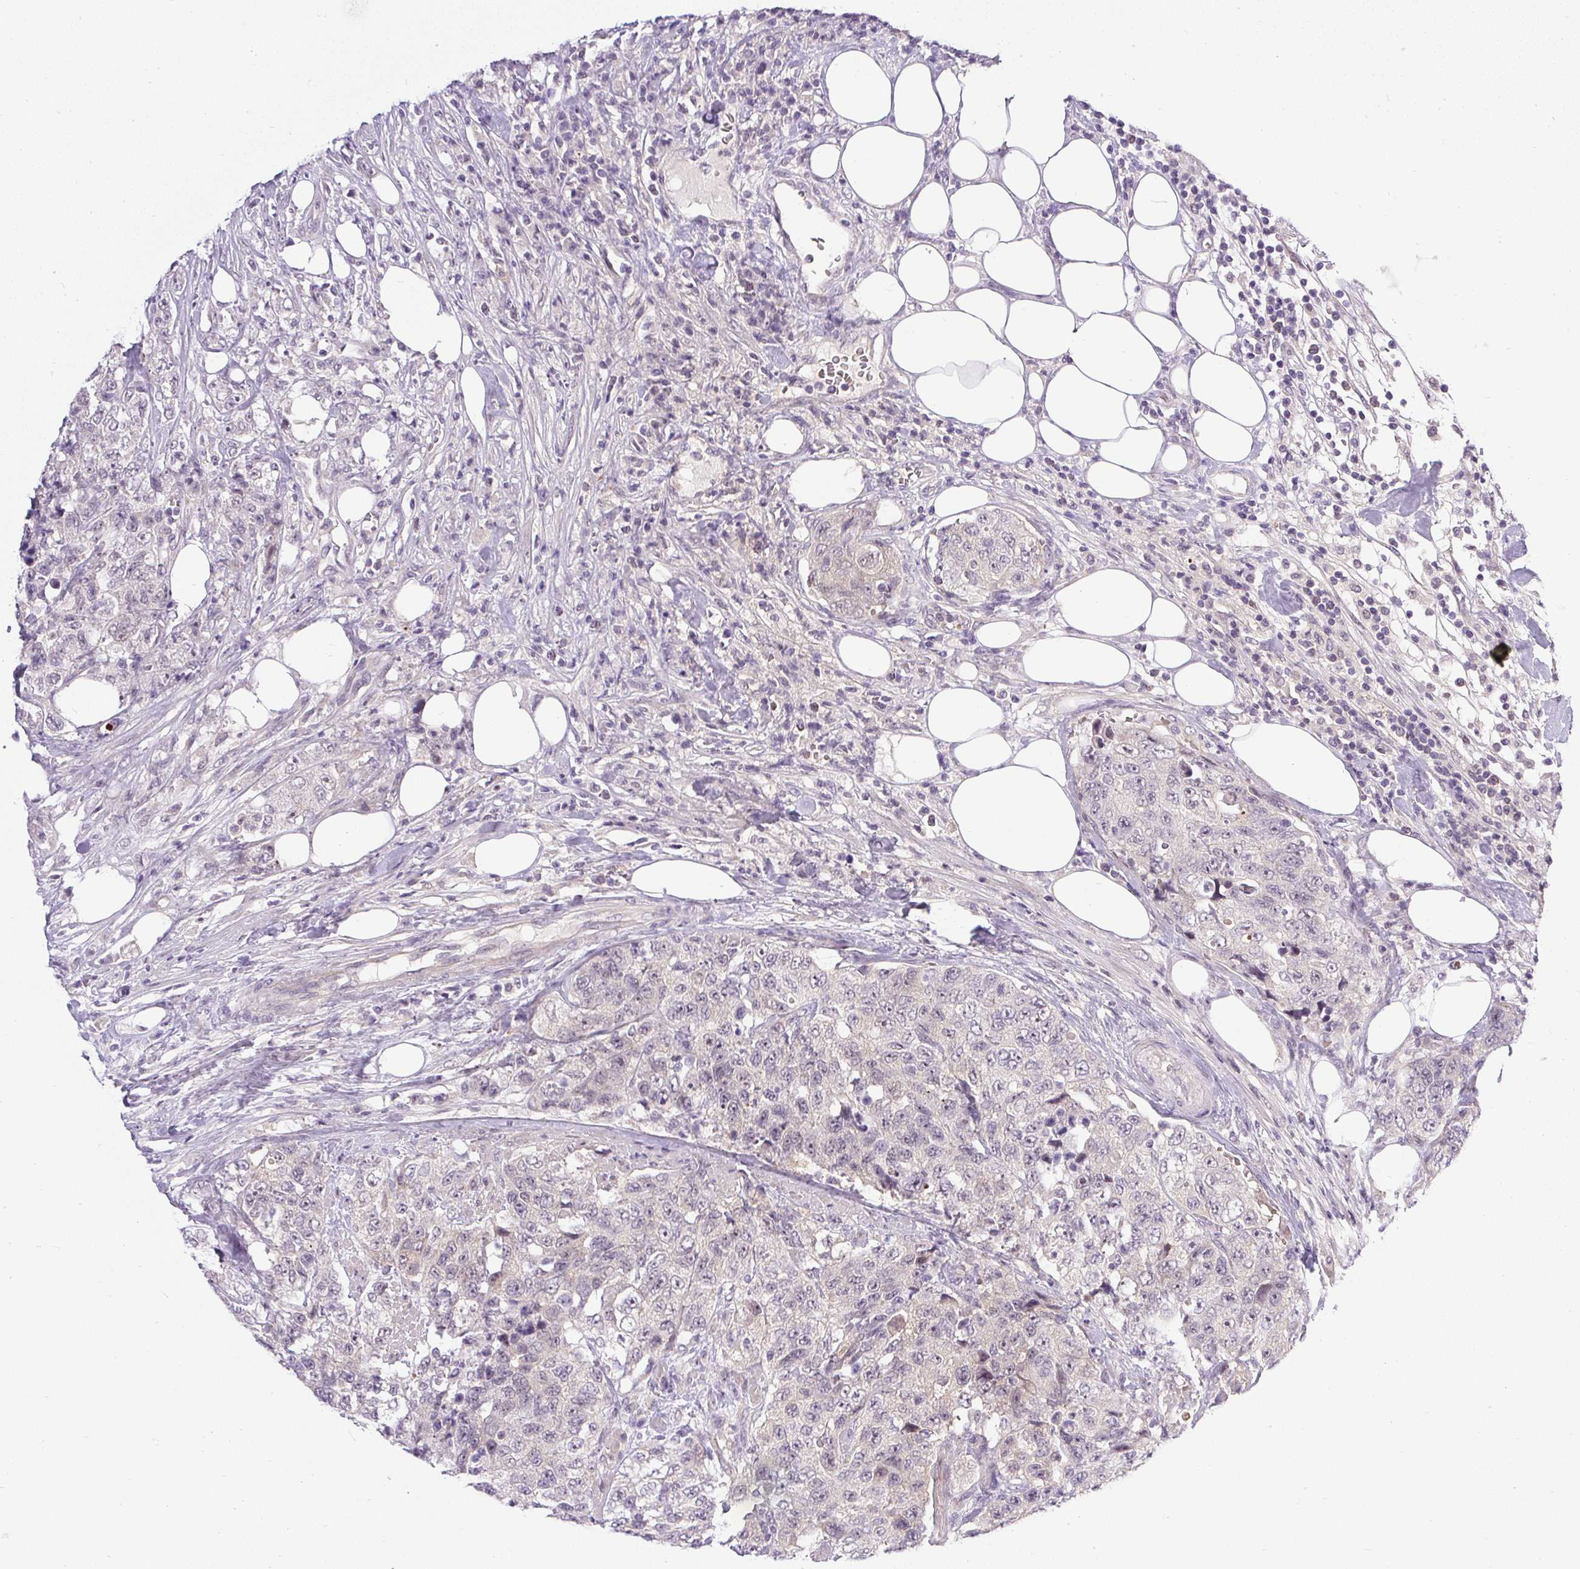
{"staining": {"intensity": "negative", "quantity": "none", "location": "none"}, "tissue": "urothelial cancer", "cell_type": "Tumor cells", "image_type": "cancer", "snomed": [{"axis": "morphology", "description": "Urothelial carcinoma, High grade"}, {"axis": "topography", "description": "Urinary bladder"}], "caption": "IHC histopathology image of human high-grade urothelial carcinoma stained for a protein (brown), which reveals no staining in tumor cells.", "gene": "FAM117B", "patient": {"sex": "female", "age": 78}}